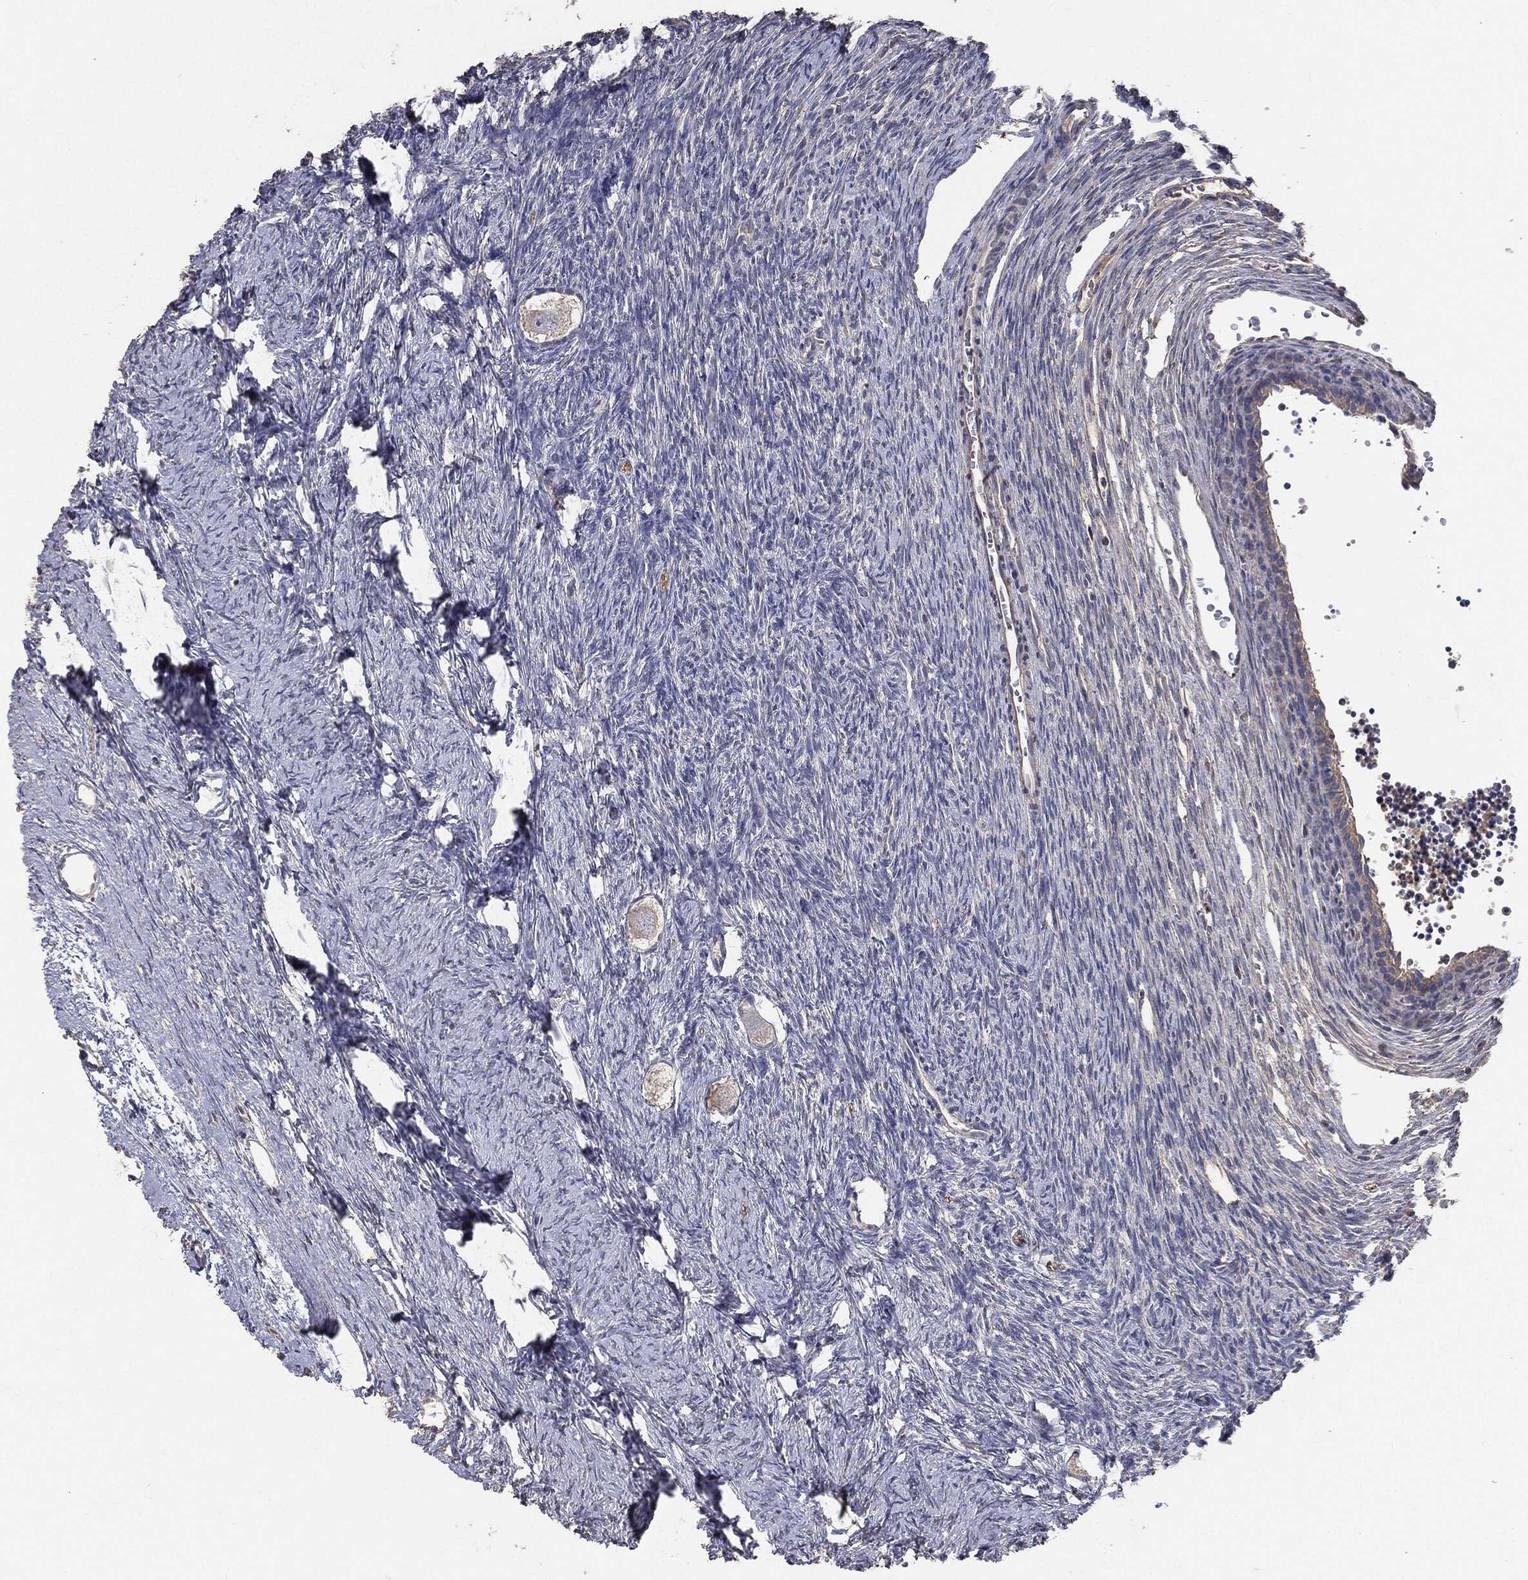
{"staining": {"intensity": "negative", "quantity": "none", "location": "none"}, "tissue": "ovary", "cell_type": "Follicle cells", "image_type": "normal", "snomed": [{"axis": "morphology", "description": "Normal tissue, NOS"}, {"axis": "topography", "description": "Ovary"}], "caption": "This is an immunohistochemistry photomicrograph of benign human ovary. There is no expression in follicle cells.", "gene": "SNAP25", "patient": {"sex": "female", "age": 27}}